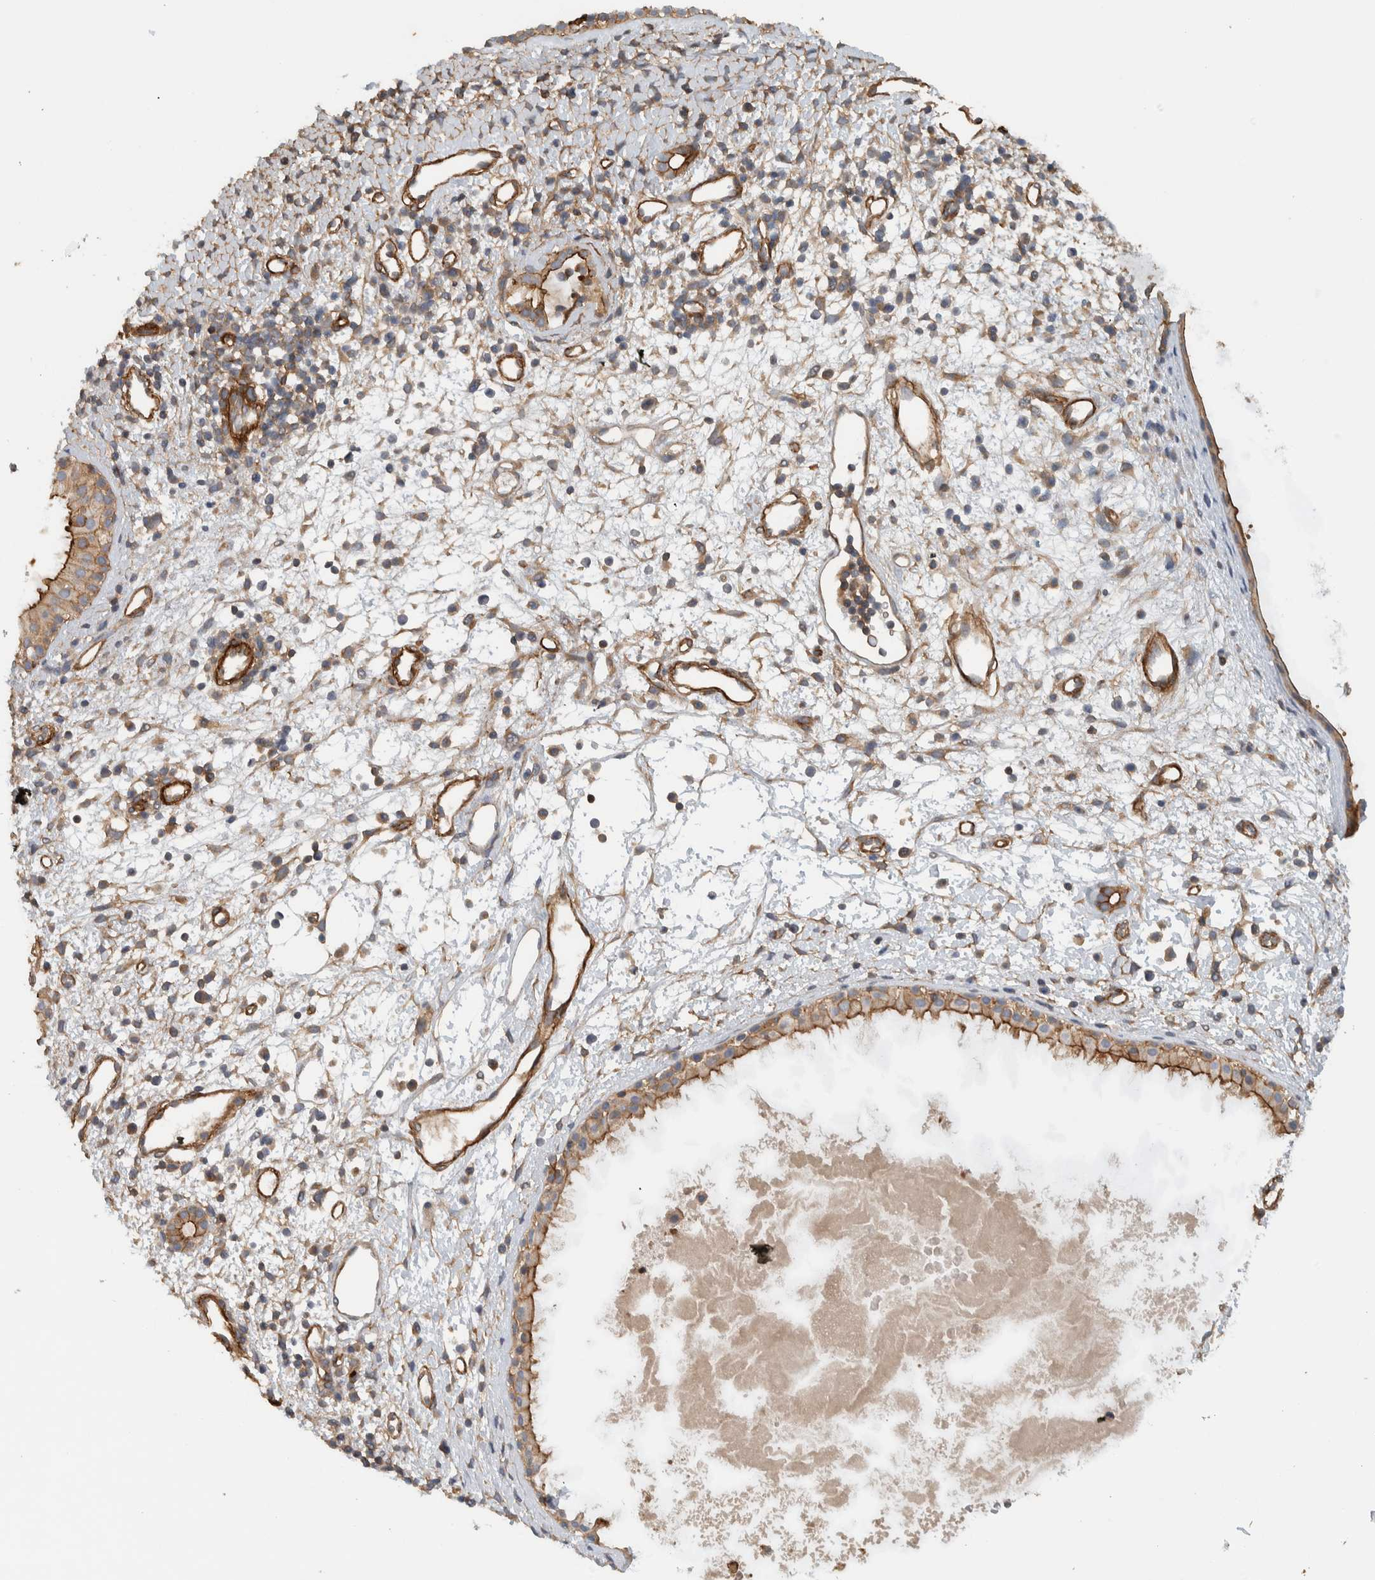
{"staining": {"intensity": "moderate", "quantity": ">75%", "location": "cytoplasmic/membranous"}, "tissue": "nasopharynx", "cell_type": "Respiratory epithelial cells", "image_type": "normal", "snomed": [{"axis": "morphology", "description": "Normal tissue, NOS"}, {"axis": "topography", "description": "Nasopharynx"}], "caption": "Immunohistochemical staining of normal human nasopharynx reveals >75% levels of moderate cytoplasmic/membranous protein staining in approximately >75% of respiratory epithelial cells. Nuclei are stained in blue.", "gene": "MPRIP", "patient": {"sex": "male", "age": 22}}